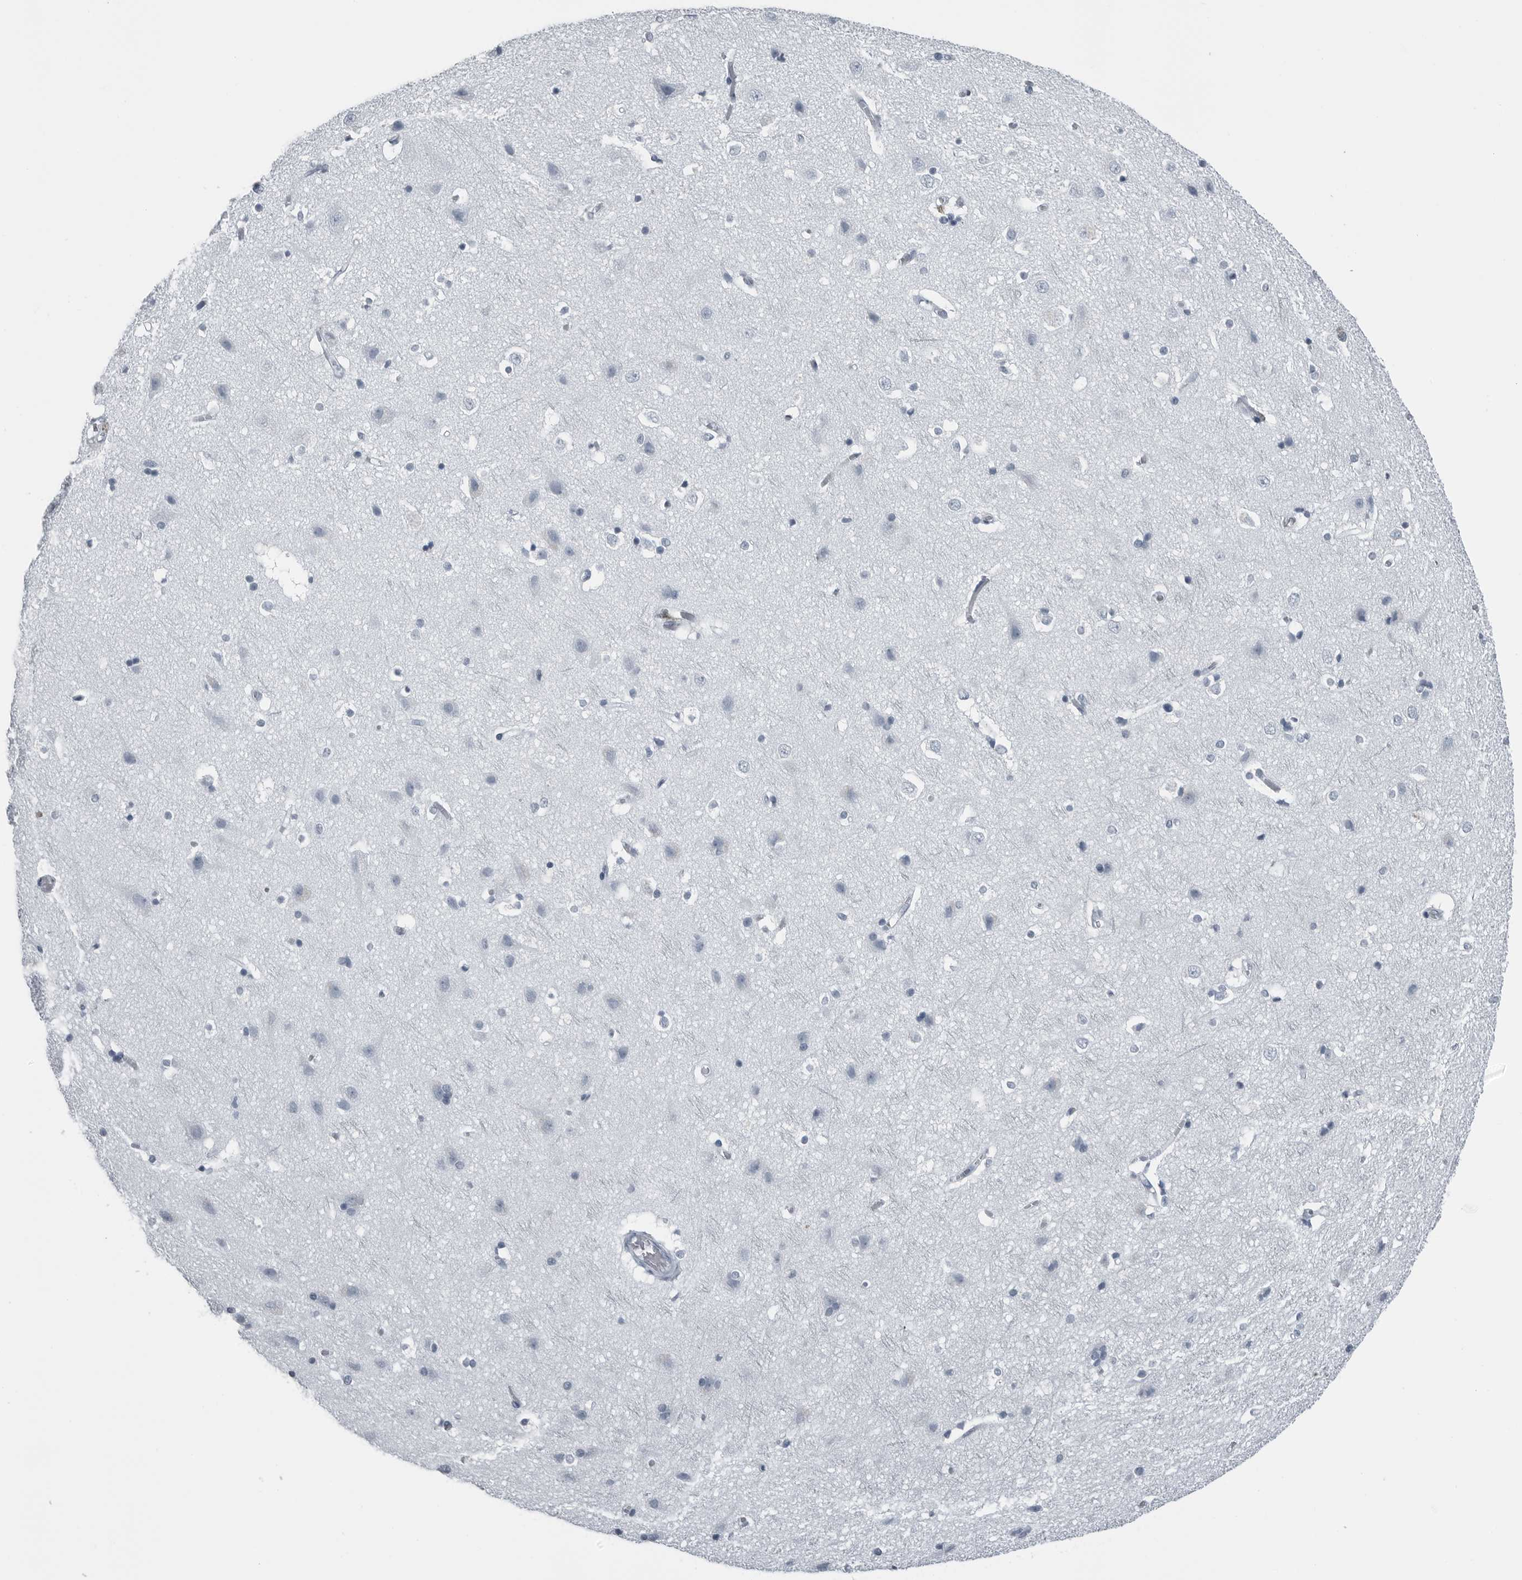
{"staining": {"intensity": "negative", "quantity": "none", "location": "none"}, "tissue": "cerebral cortex", "cell_type": "Endothelial cells", "image_type": "normal", "snomed": [{"axis": "morphology", "description": "Normal tissue, NOS"}, {"axis": "topography", "description": "Cerebral cortex"}], "caption": "Immunohistochemistry of unremarkable human cerebral cortex displays no staining in endothelial cells.", "gene": "SPINK1", "patient": {"sex": "male", "age": 54}}